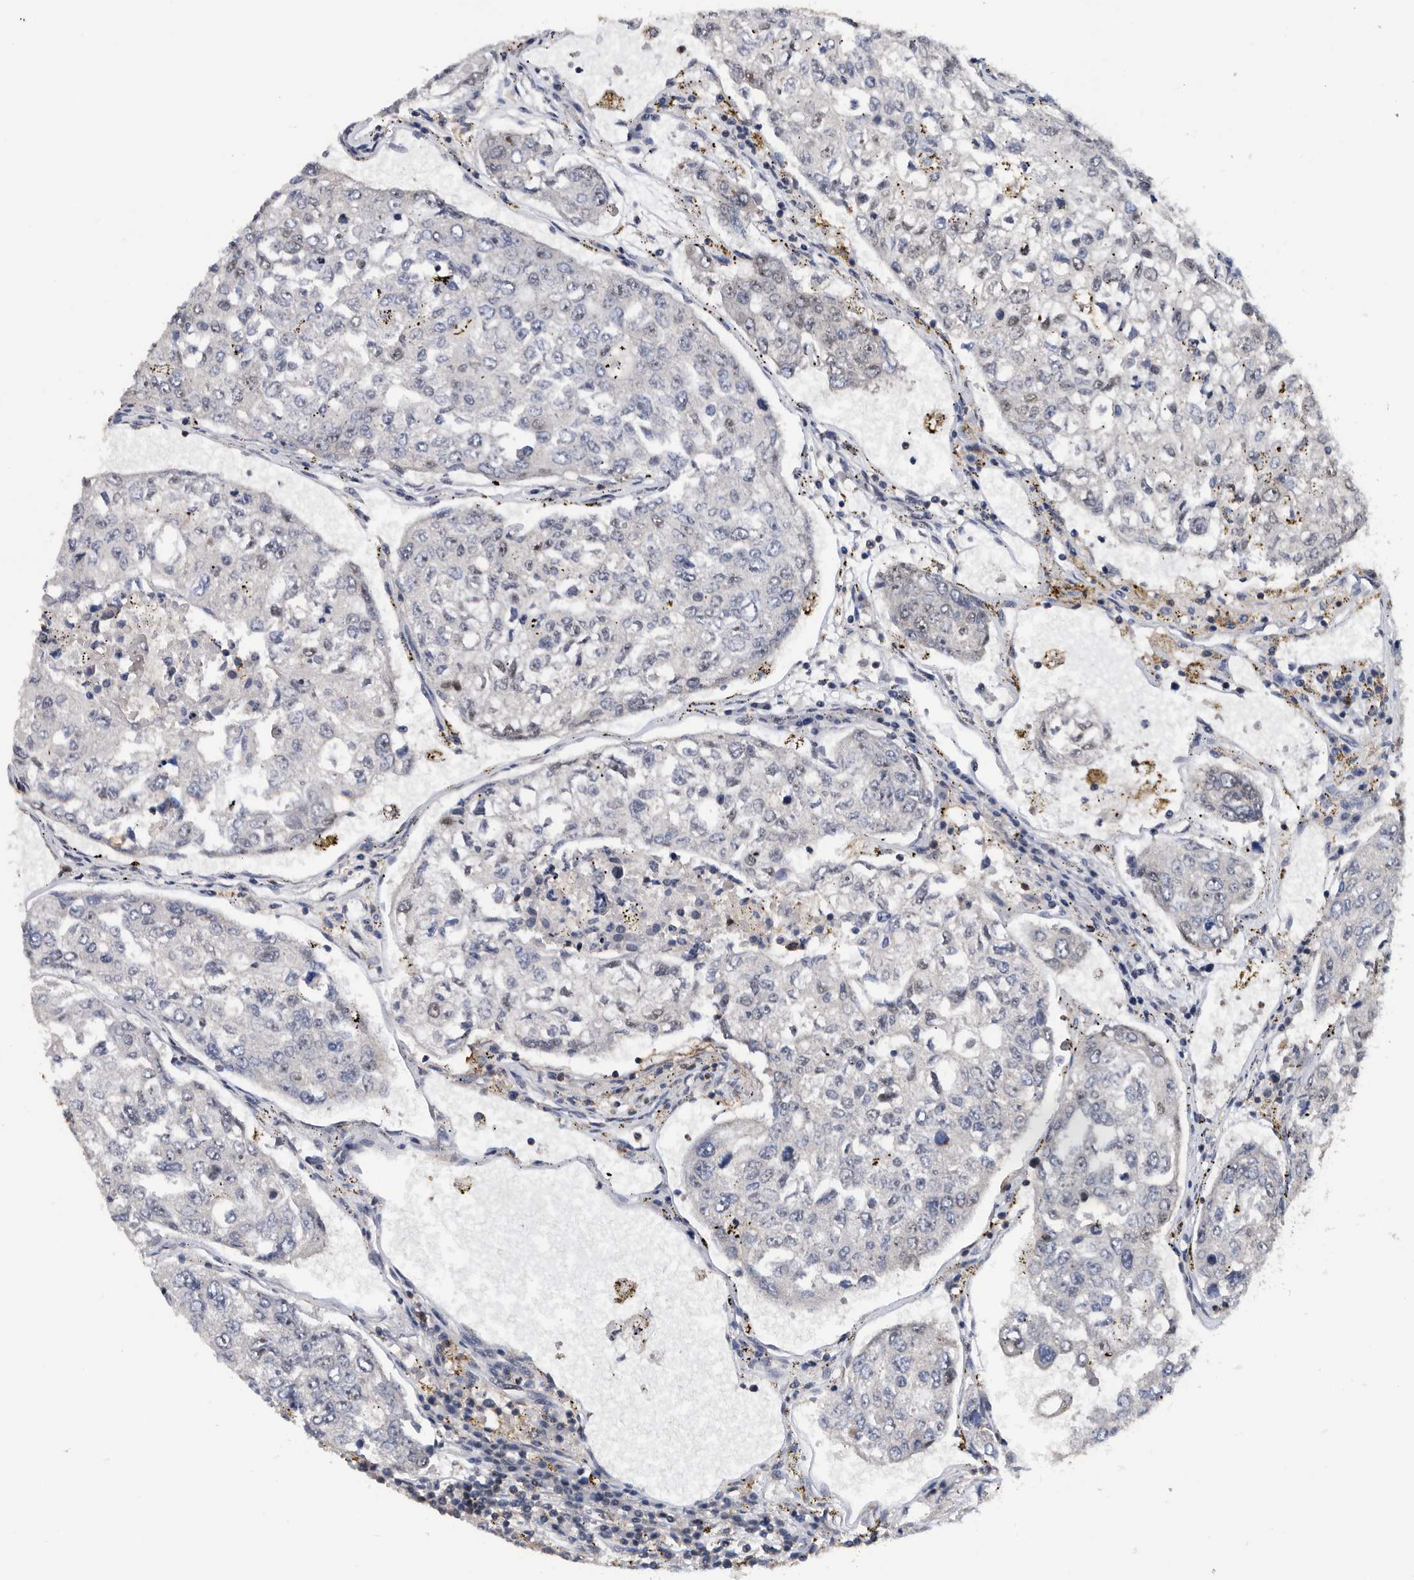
{"staining": {"intensity": "negative", "quantity": "none", "location": "none"}, "tissue": "urothelial cancer", "cell_type": "Tumor cells", "image_type": "cancer", "snomed": [{"axis": "morphology", "description": "Urothelial carcinoma, High grade"}, {"axis": "topography", "description": "Lymph node"}, {"axis": "topography", "description": "Urinary bladder"}], "caption": "Micrograph shows no significant protein staining in tumor cells of urothelial cancer.", "gene": "ZNF260", "patient": {"sex": "male", "age": 51}}